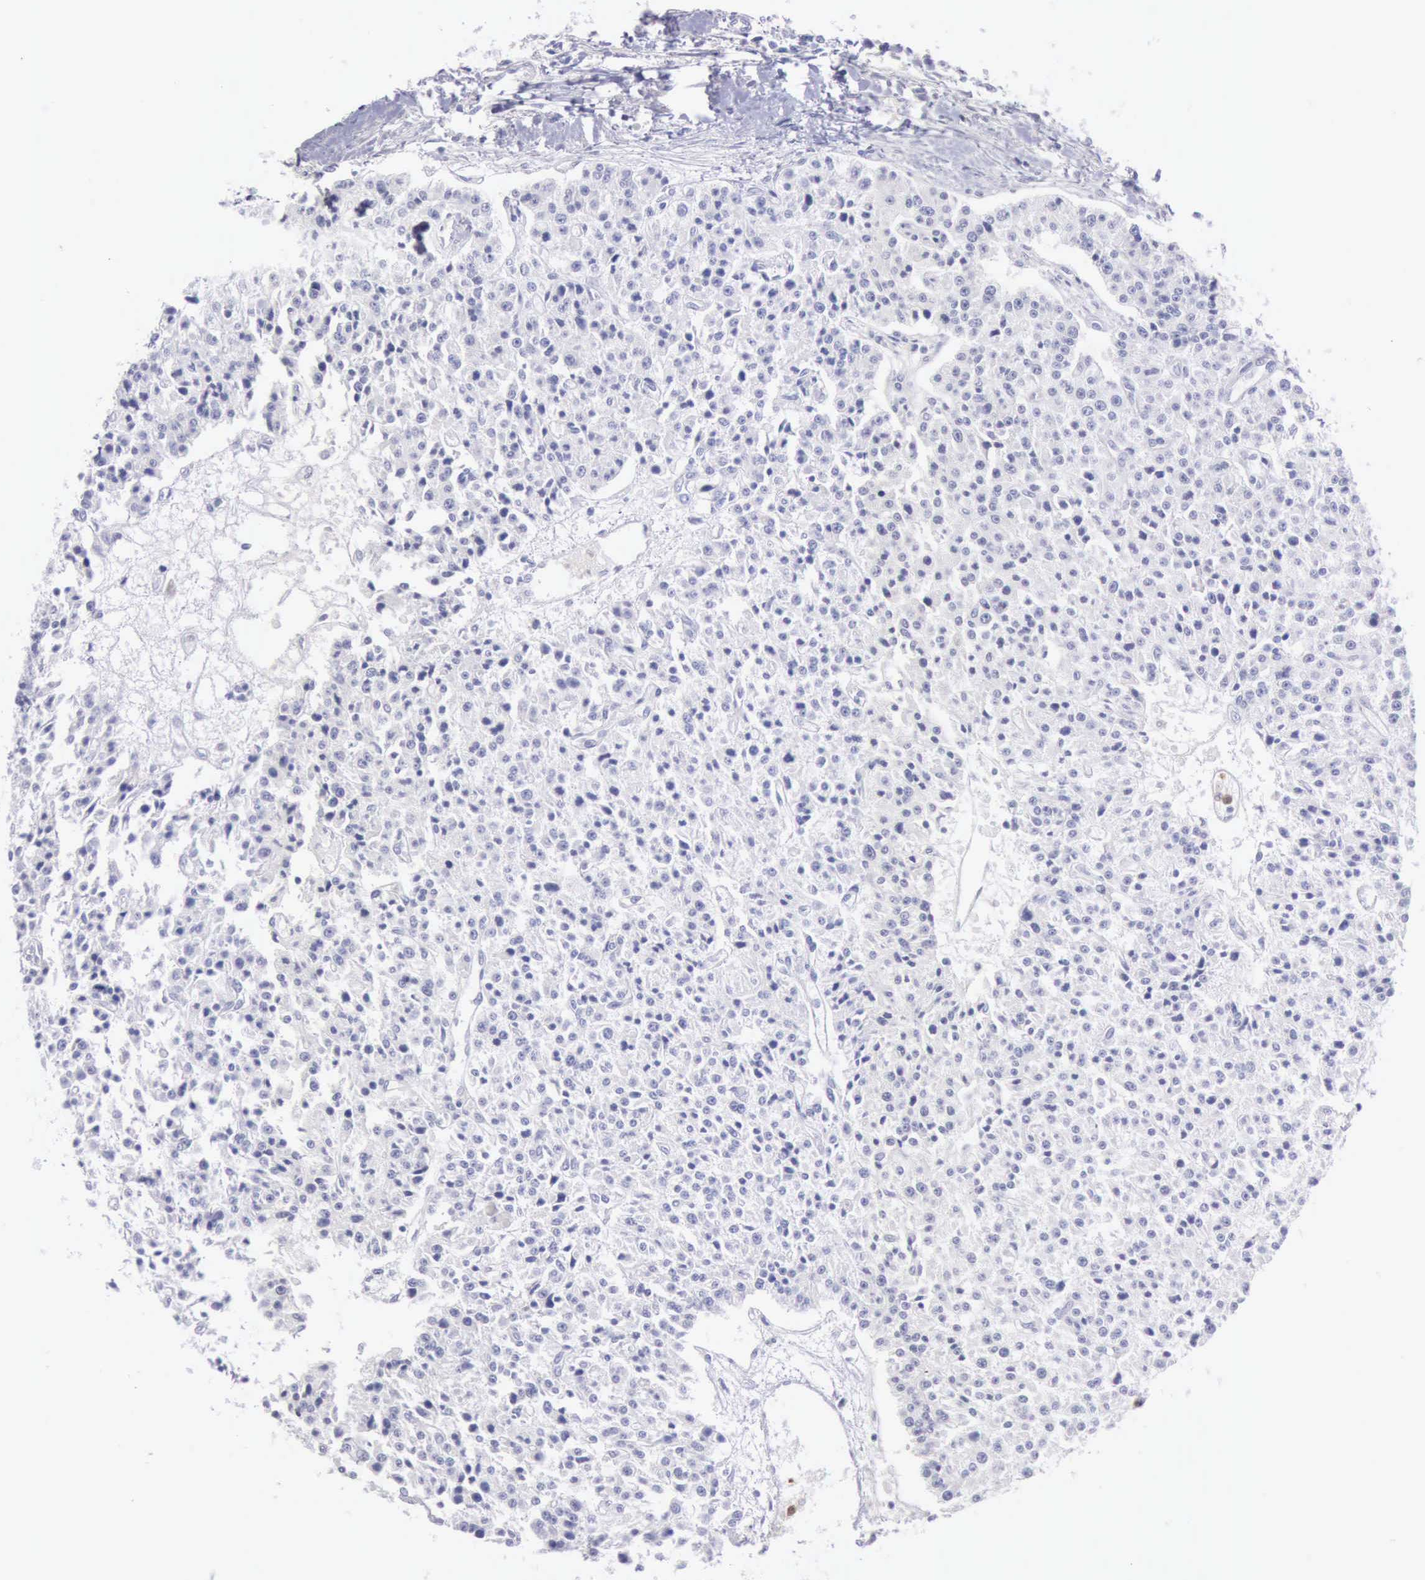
{"staining": {"intensity": "negative", "quantity": "none", "location": "none"}, "tissue": "carcinoid", "cell_type": "Tumor cells", "image_type": "cancer", "snomed": [{"axis": "morphology", "description": "Carcinoid, malignant, NOS"}, {"axis": "topography", "description": "Stomach"}], "caption": "Immunohistochemistry (IHC) micrograph of human malignant carcinoid stained for a protein (brown), which shows no expression in tumor cells. (DAB IHC with hematoxylin counter stain).", "gene": "CSTA", "patient": {"sex": "female", "age": 76}}